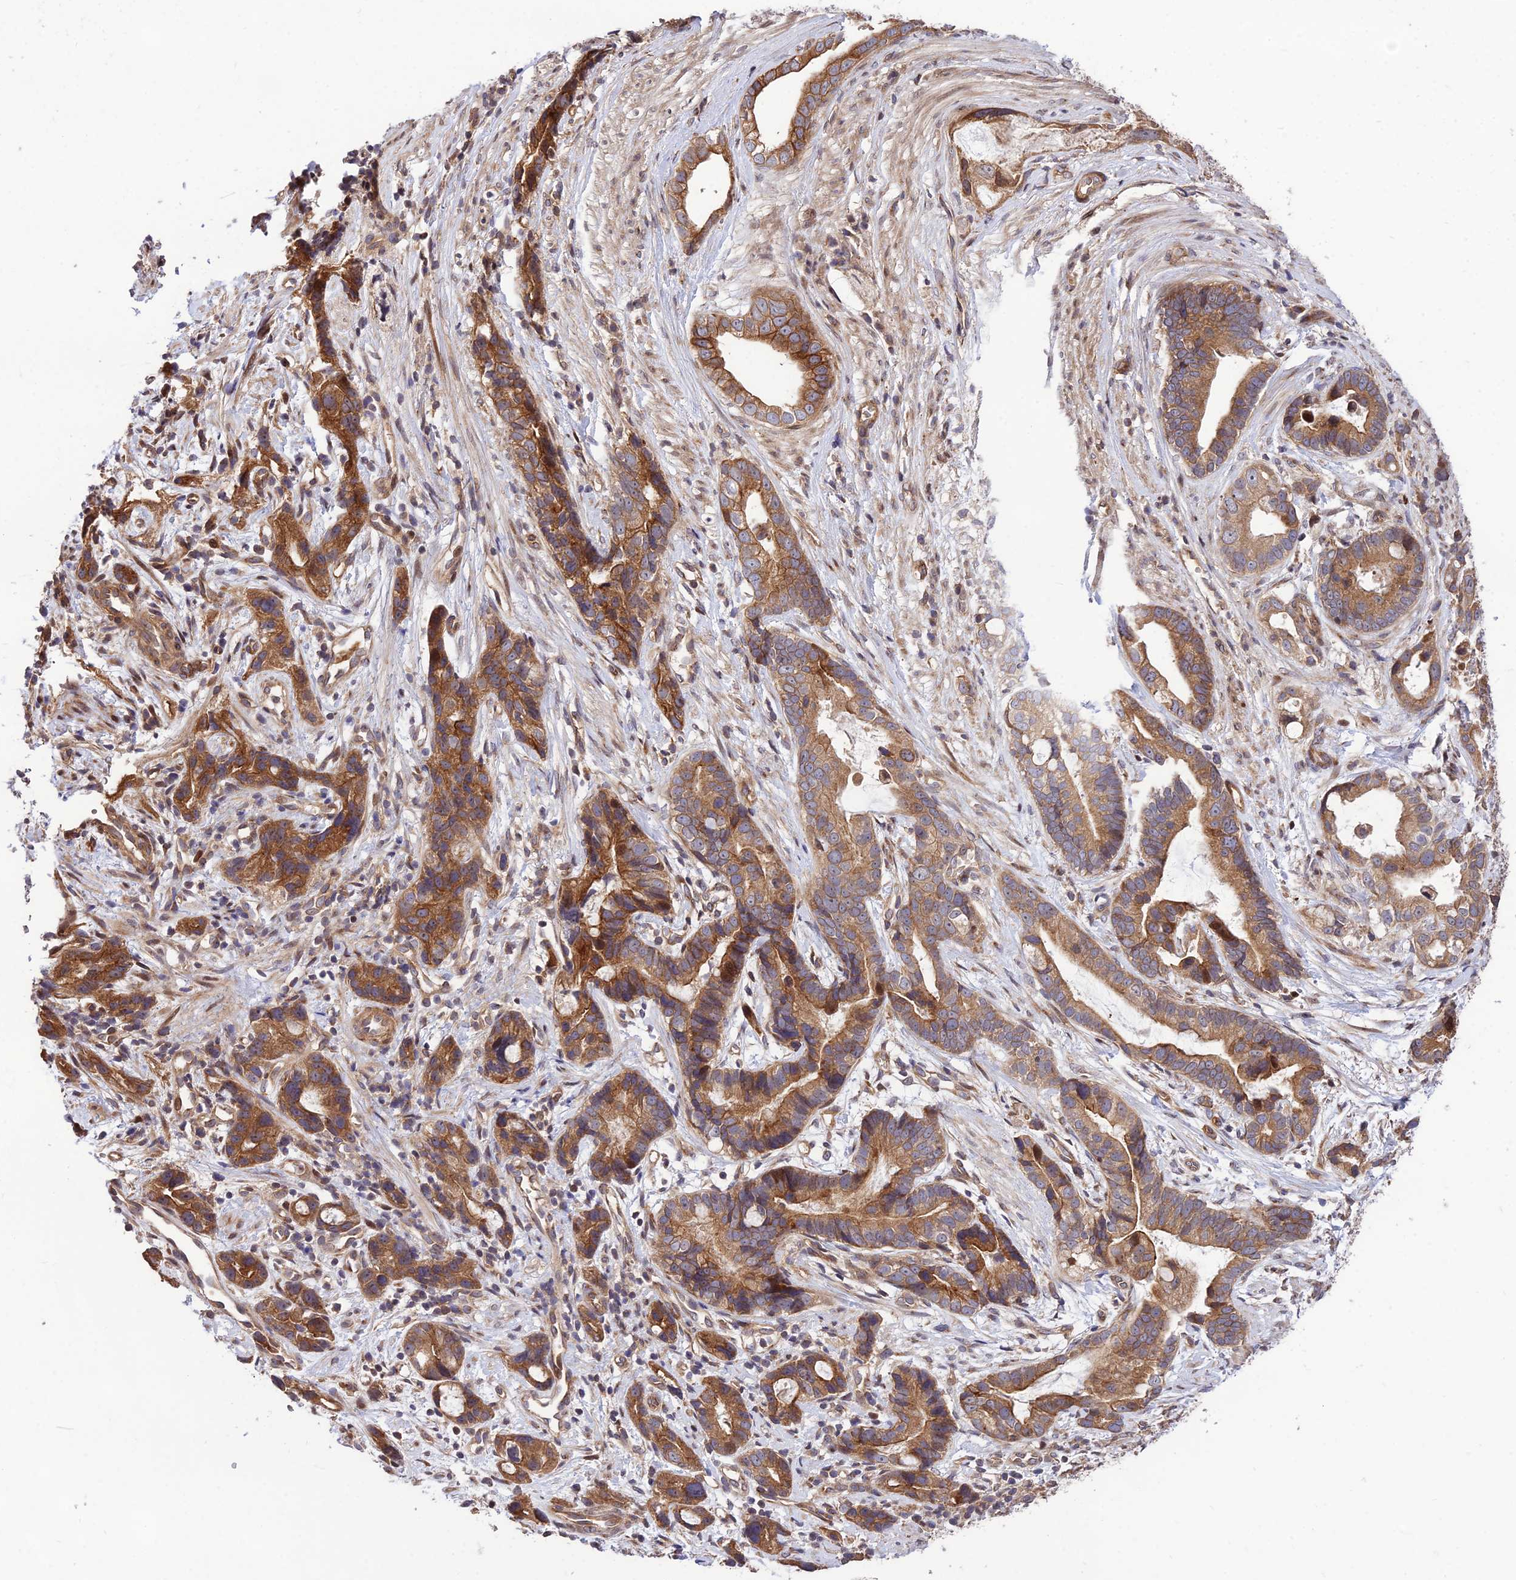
{"staining": {"intensity": "moderate", "quantity": ">75%", "location": "cytoplasmic/membranous"}, "tissue": "stomach cancer", "cell_type": "Tumor cells", "image_type": "cancer", "snomed": [{"axis": "morphology", "description": "Adenocarcinoma, NOS"}, {"axis": "topography", "description": "Stomach"}], "caption": "Immunohistochemistry (DAB (3,3'-diaminobenzidine)) staining of human stomach adenocarcinoma displays moderate cytoplasmic/membranous protein positivity in approximately >75% of tumor cells.", "gene": "SMG6", "patient": {"sex": "male", "age": 55}}